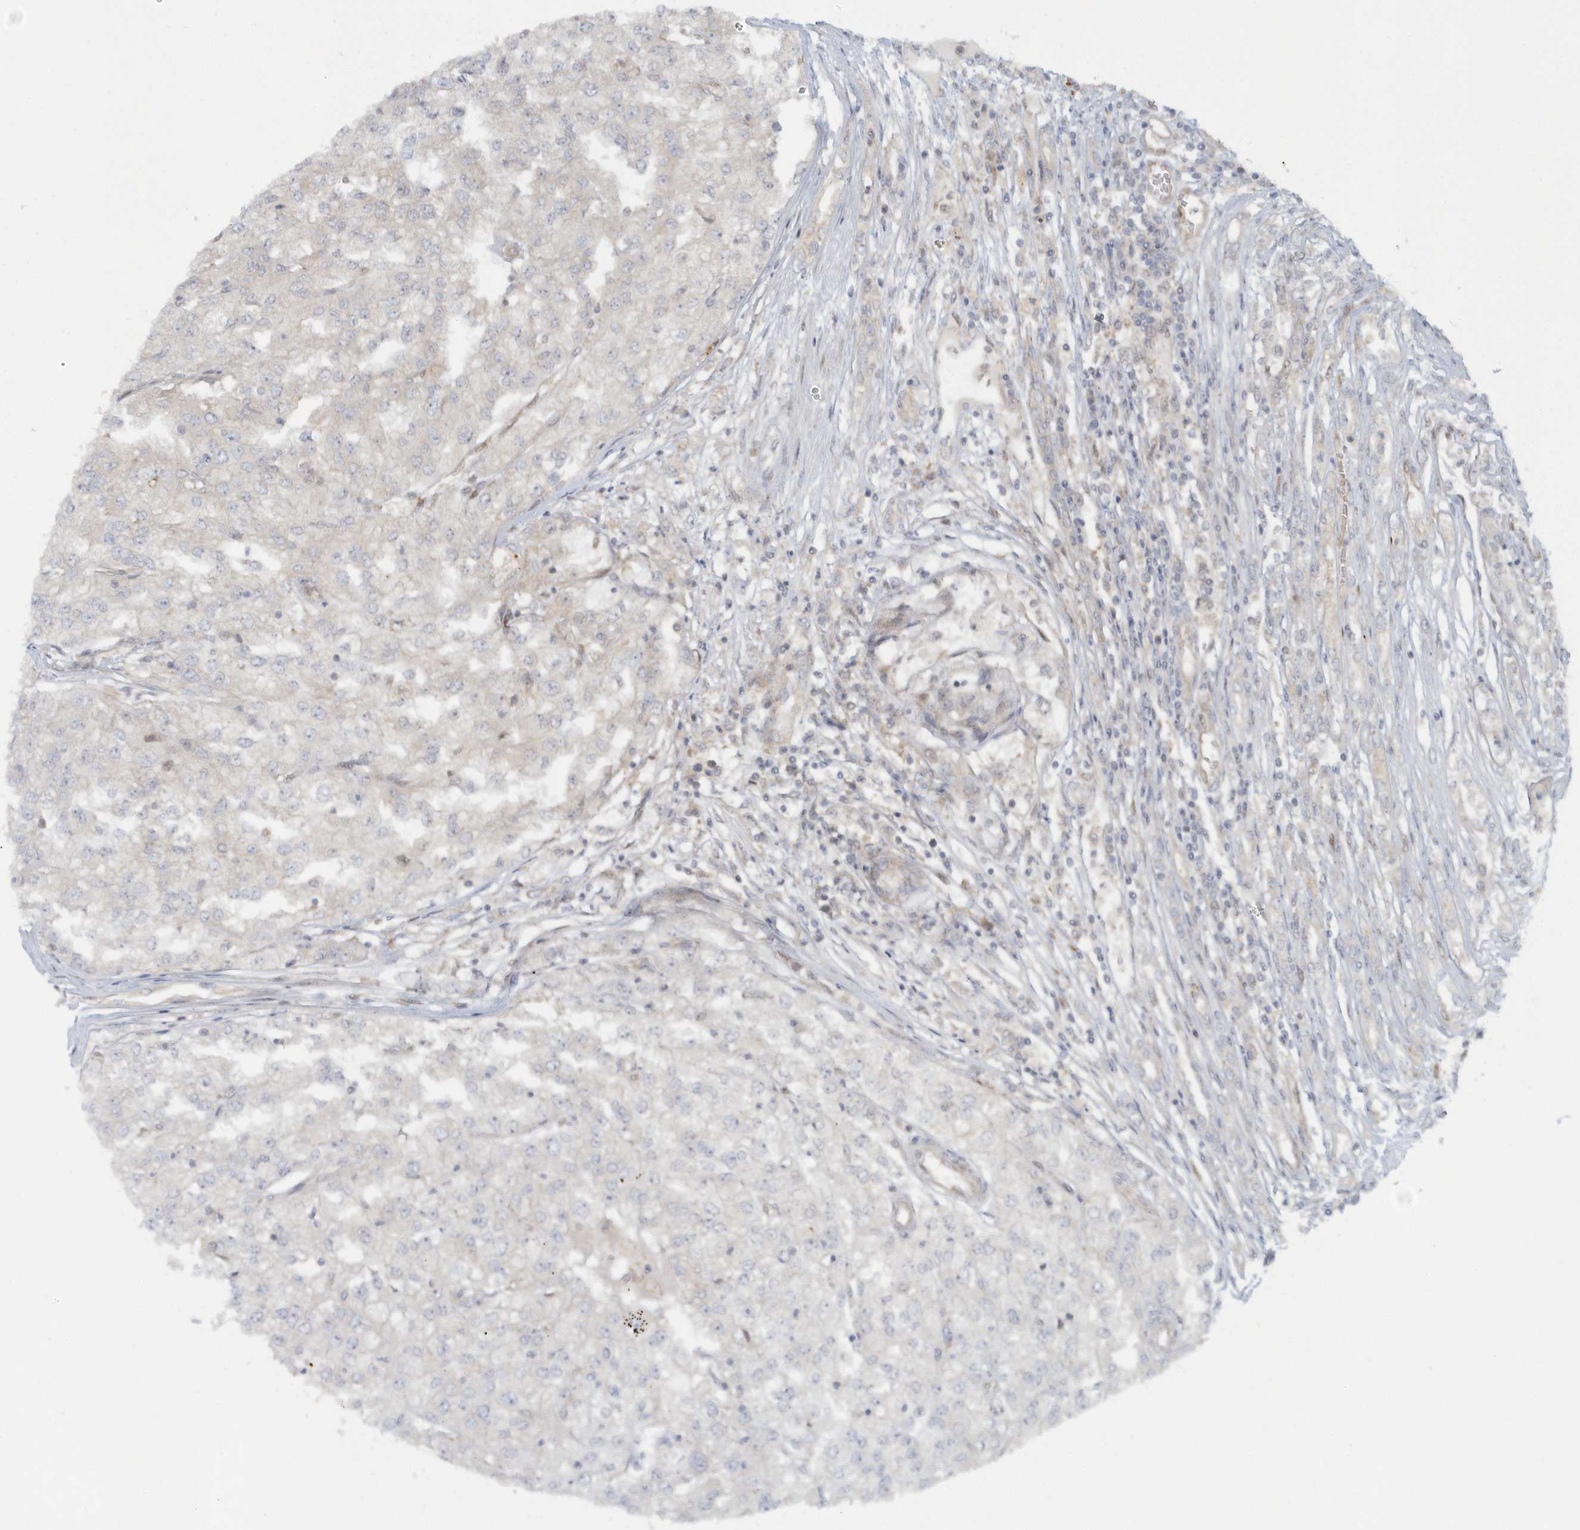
{"staining": {"intensity": "negative", "quantity": "none", "location": "none"}, "tissue": "renal cancer", "cell_type": "Tumor cells", "image_type": "cancer", "snomed": [{"axis": "morphology", "description": "Adenocarcinoma, NOS"}, {"axis": "topography", "description": "Kidney"}], "caption": "Immunohistochemistry (IHC) of renal cancer shows no staining in tumor cells. (DAB immunohistochemistry, high magnification).", "gene": "ATG4A", "patient": {"sex": "female", "age": 54}}